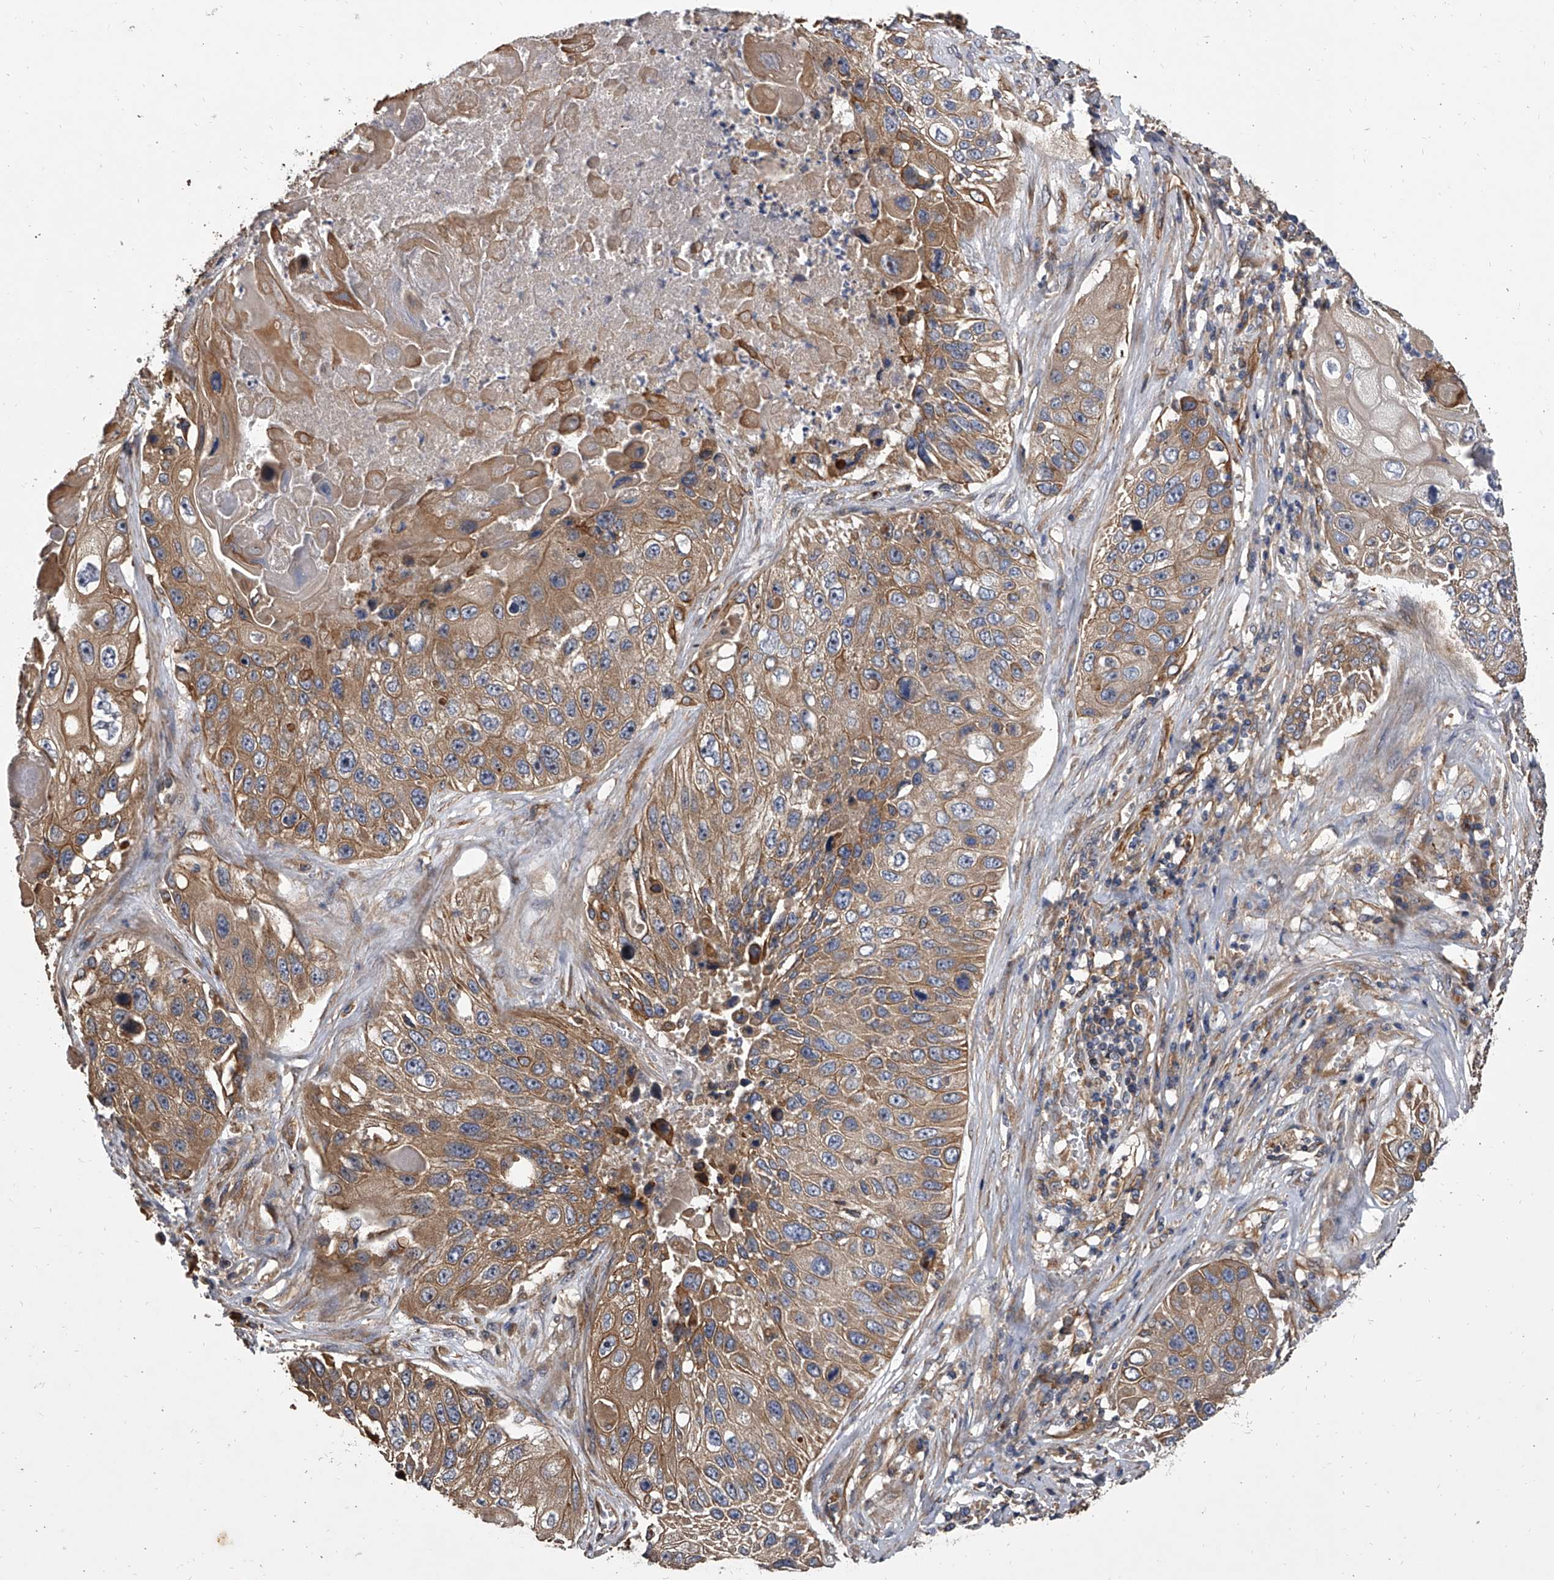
{"staining": {"intensity": "moderate", "quantity": ">75%", "location": "cytoplasmic/membranous"}, "tissue": "lung cancer", "cell_type": "Tumor cells", "image_type": "cancer", "snomed": [{"axis": "morphology", "description": "Squamous cell carcinoma, NOS"}, {"axis": "topography", "description": "Lung"}], "caption": "Lung squamous cell carcinoma stained with IHC demonstrates moderate cytoplasmic/membranous expression in about >75% of tumor cells.", "gene": "EXOC4", "patient": {"sex": "male", "age": 61}}